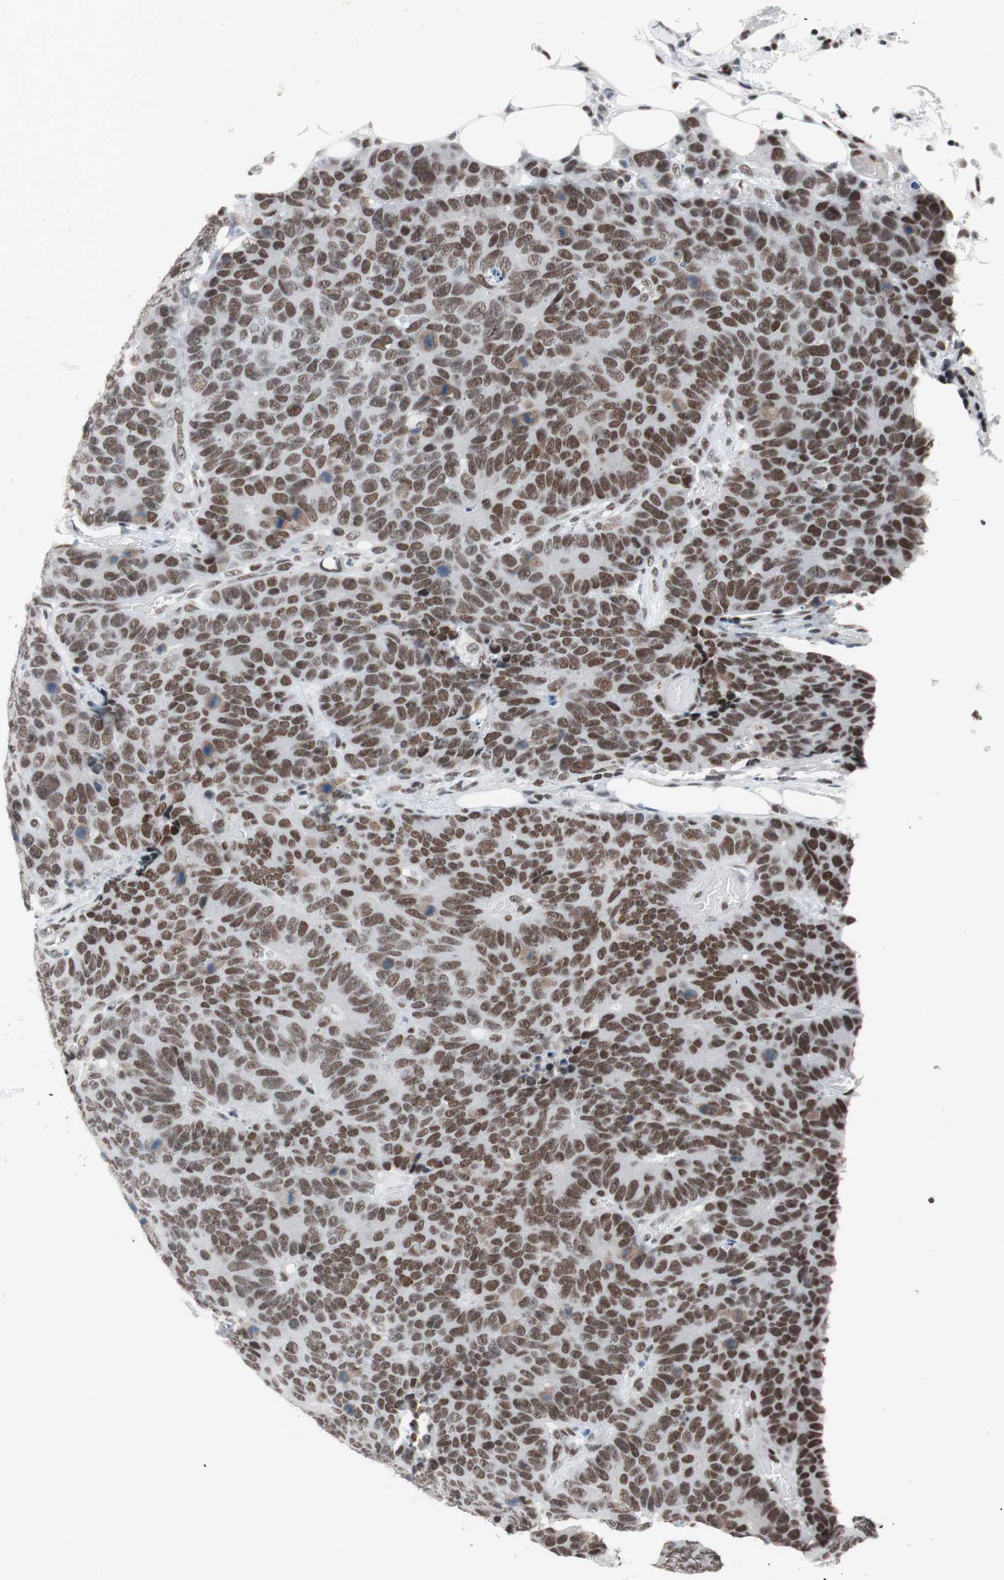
{"staining": {"intensity": "strong", "quantity": ">75%", "location": "nuclear"}, "tissue": "colorectal cancer", "cell_type": "Tumor cells", "image_type": "cancer", "snomed": [{"axis": "morphology", "description": "Adenocarcinoma, NOS"}, {"axis": "topography", "description": "Colon"}], "caption": "IHC of human adenocarcinoma (colorectal) reveals high levels of strong nuclear staining in about >75% of tumor cells.", "gene": "ARID1A", "patient": {"sex": "female", "age": 86}}